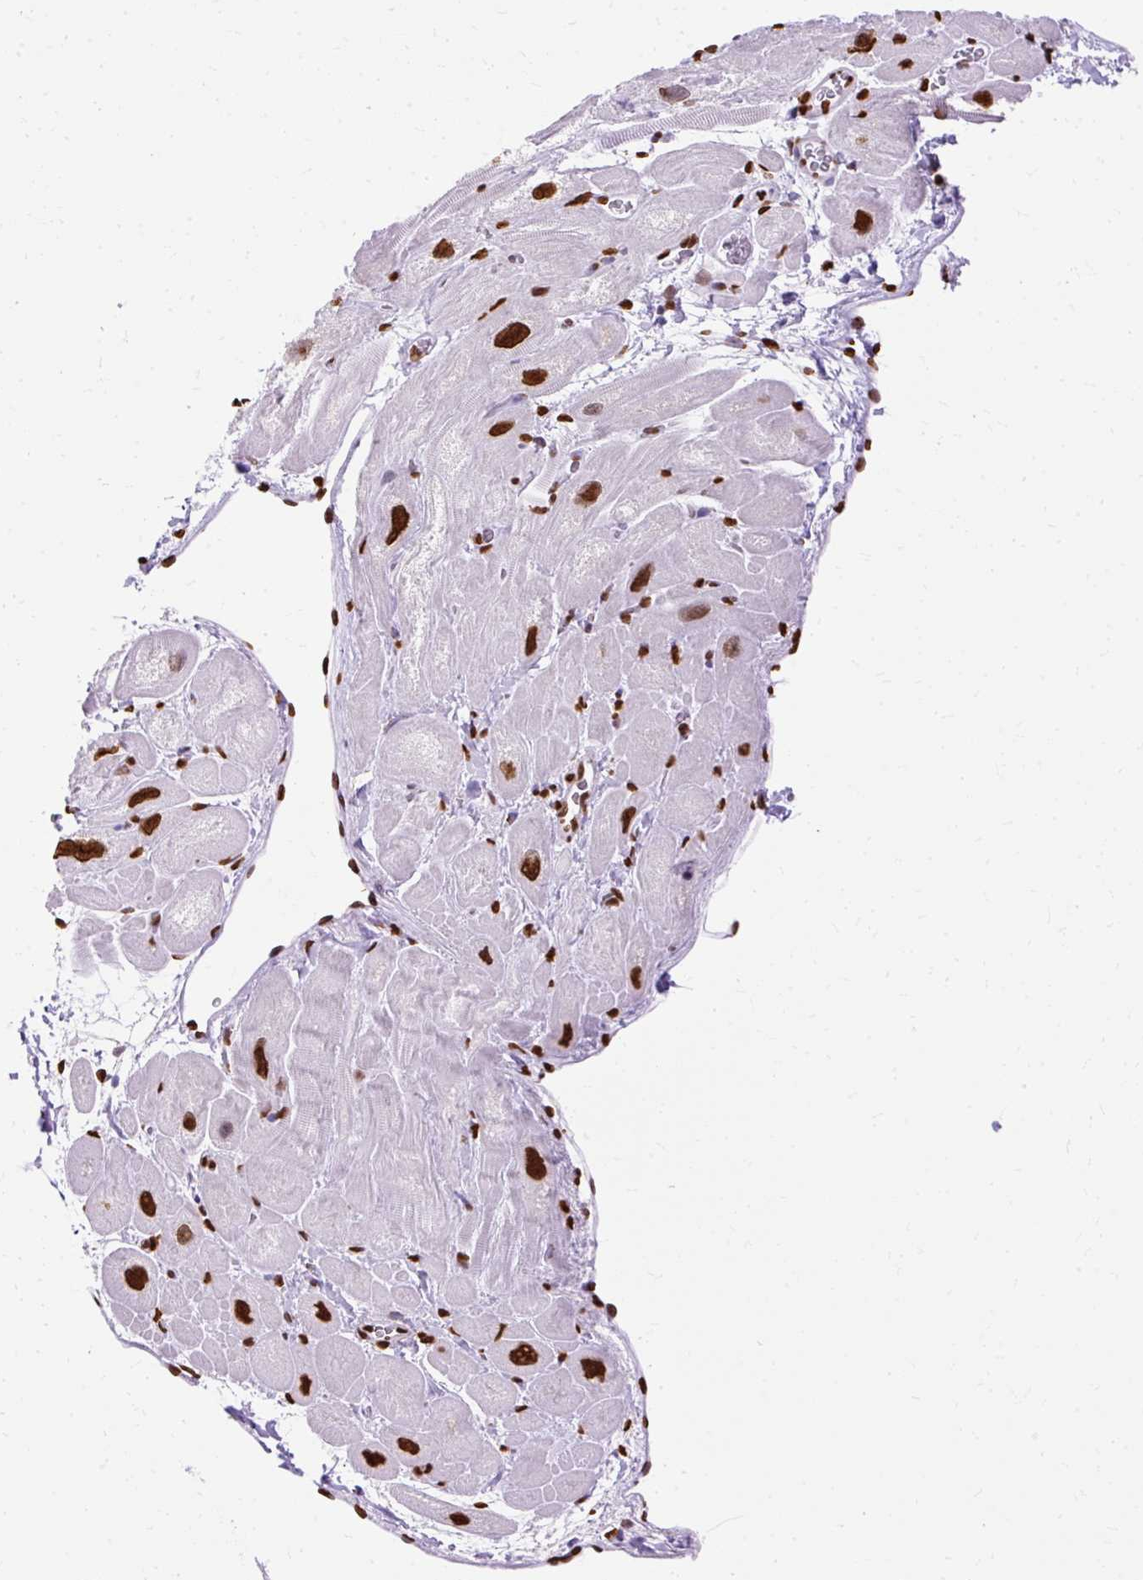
{"staining": {"intensity": "strong", "quantity": ">75%", "location": "nuclear"}, "tissue": "heart muscle", "cell_type": "Cardiomyocytes", "image_type": "normal", "snomed": [{"axis": "morphology", "description": "Normal tissue, NOS"}, {"axis": "topography", "description": "Heart"}], "caption": "Human heart muscle stained for a protein (brown) shows strong nuclear positive positivity in approximately >75% of cardiomyocytes.", "gene": "TMEM184C", "patient": {"sex": "male", "age": 49}}